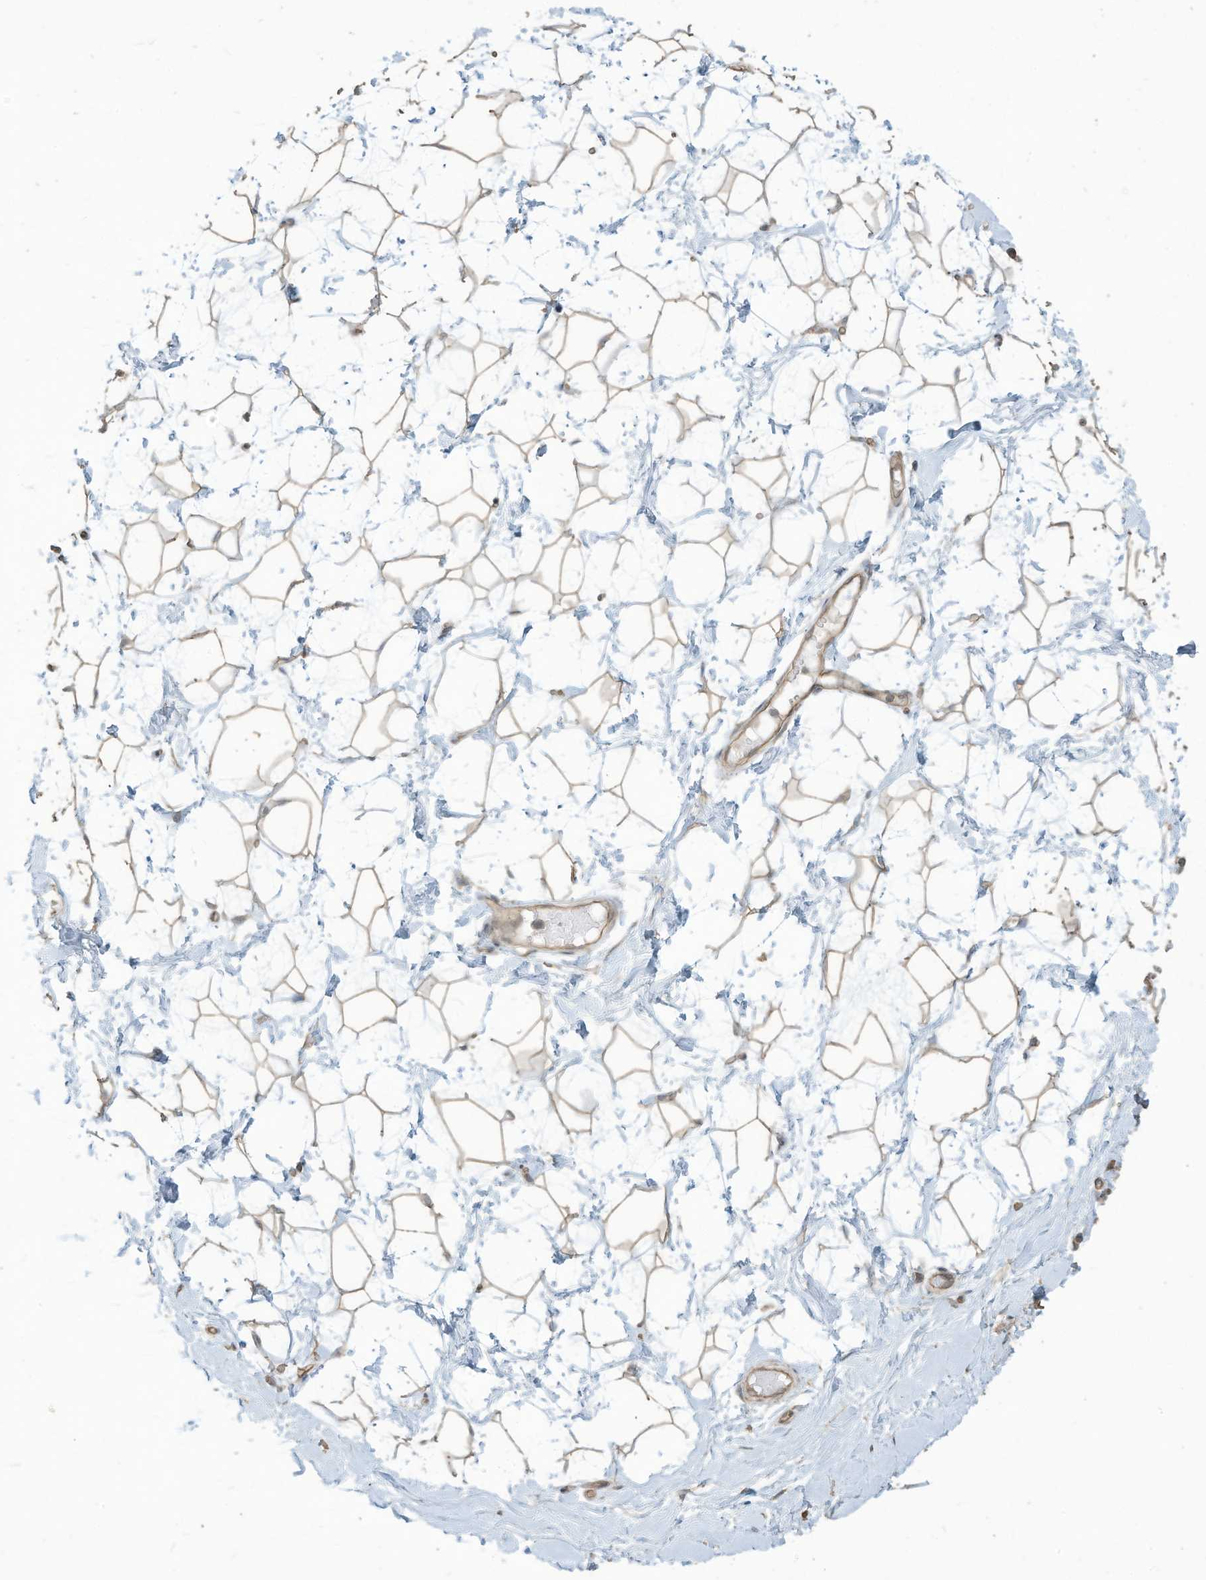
{"staining": {"intensity": "moderate", "quantity": ">75%", "location": "cytoplasmic/membranous"}, "tissue": "breast", "cell_type": "Adipocytes", "image_type": "normal", "snomed": [{"axis": "morphology", "description": "Normal tissue, NOS"}, {"axis": "morphology", "description": "Adenoma, NOS"}, {"axis": "topography", "description": "Breast"}], "caption": "Brown immunohistochemical staining in unremarkable human breast displays moderate cytoplasmic/membranous expression in about >75% of adipocytes.", "gene": "MAGIX", "patient": {"sex": "female", "age": 23}}